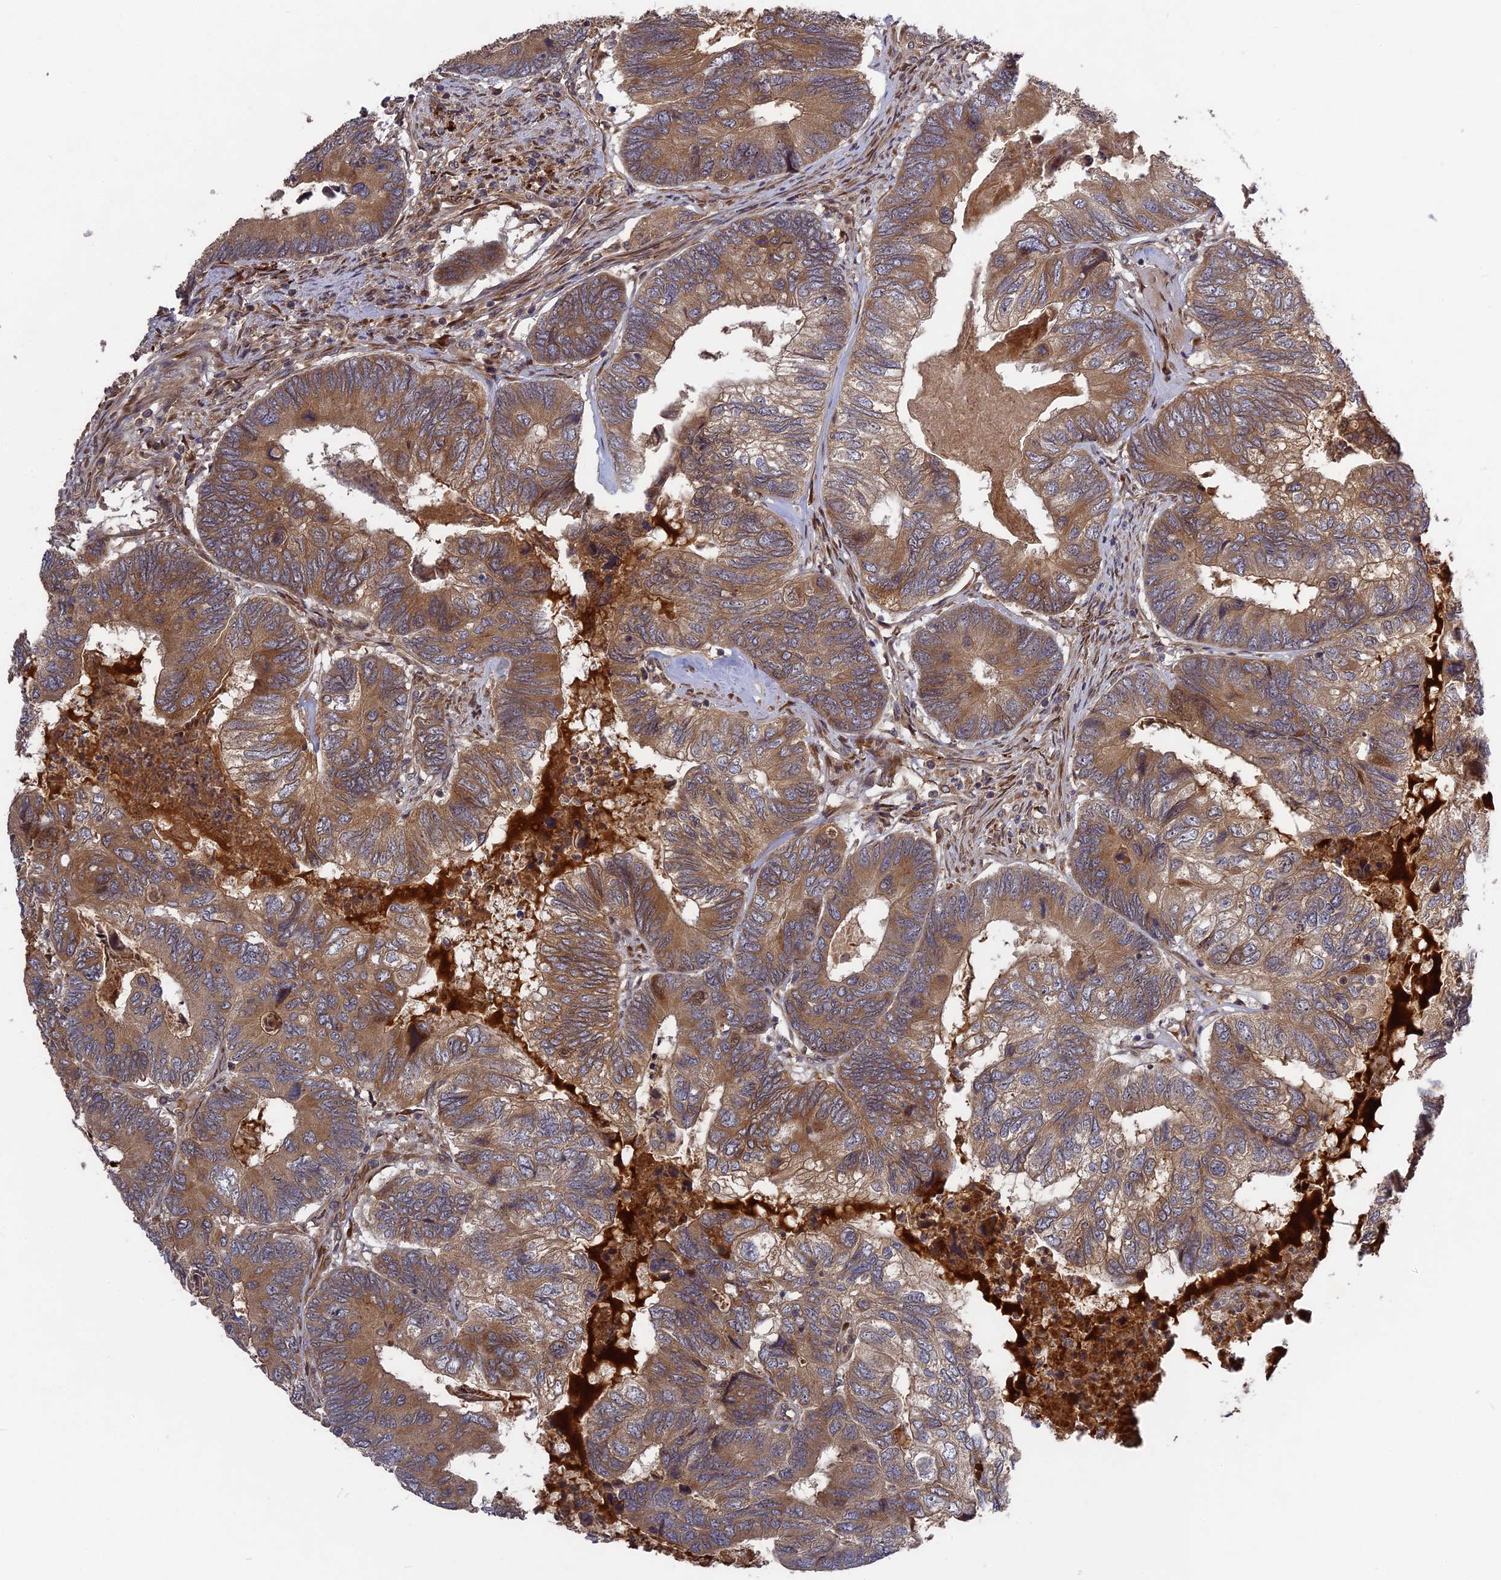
{"staining": {"intensity": "moderate", "quantity": ">75%", "location": "cytoplasmic/membranous"}, "tissue": "colorectal cancer", "cell_type": "Tumor cells", "image_type": "cancer", "snomed": [{"axis": "morphology", "description": "Adenocarcinoma, NOS"}, {"axis": "topography", "description": "Colon"}], "caption": "Human colorectal adenocarcinoma stained with a brown dye shows moderate cytoplasmic/membranous positive staining in about >75% of tumor cells.", "gene": "TMUB2", "patient": {"sex": "female", "age": 67}}